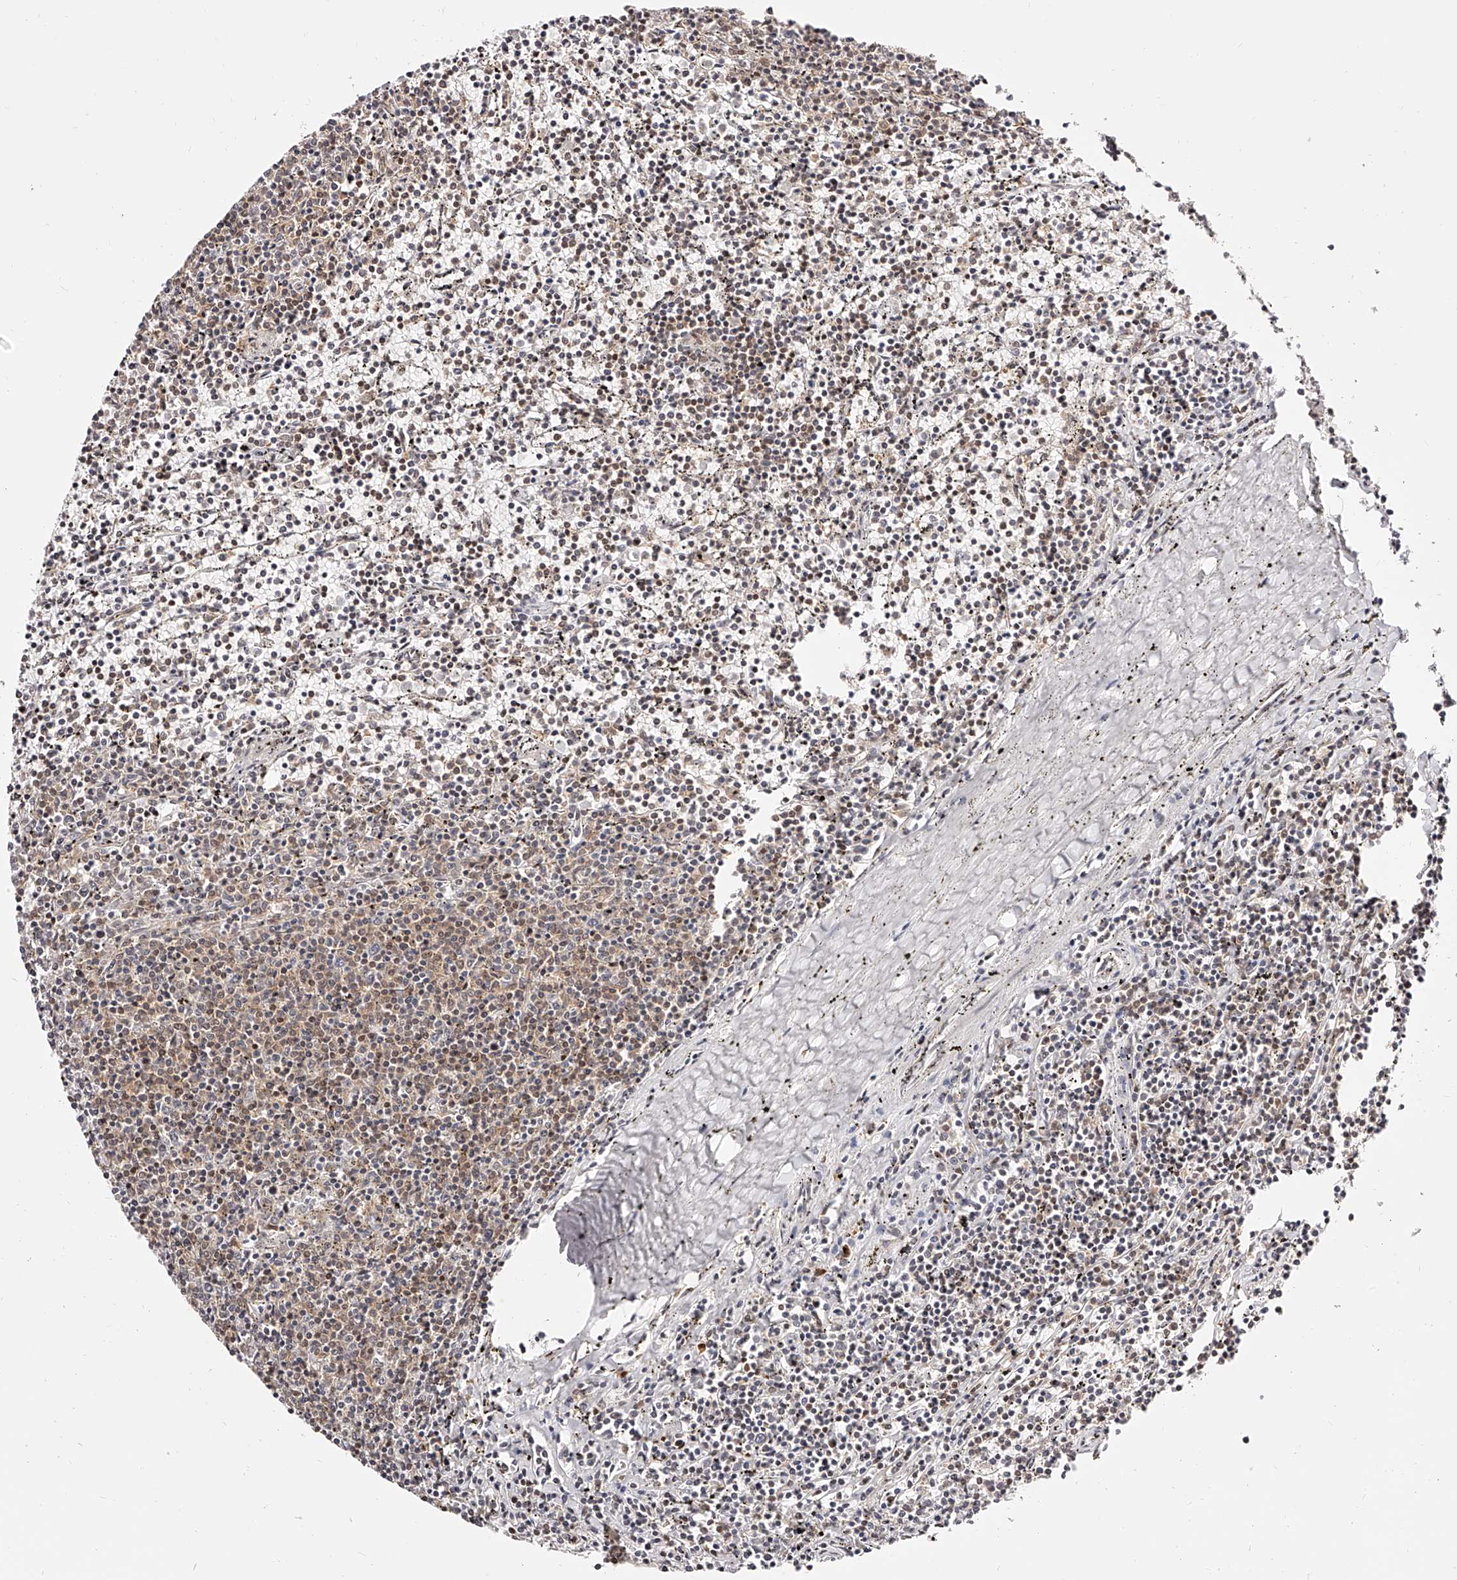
{"staining": {"intensity": "moderate", "quantity": "<25%", "location": "nuclear"}, "tissue": "lymphoma", "cell_type": "Tumor cells", "image_type": "cancer", "snomed": [{"axis": "morphology", "description": "Malignant lymphoma, non-Hodgkin's type, Low grade"}, {"axis": "topography", "description": "Spleen"}], "caption": "This micrograph exhibits immunohistochemistry (IHC) staining of human low-grade malignant lymphoma, non-Hodgkin's type, with low moderate nuclear staining in approximately <25% of tumor cells.", "gene": "USF3", "patient": {"sex": "female", "age": 50}}